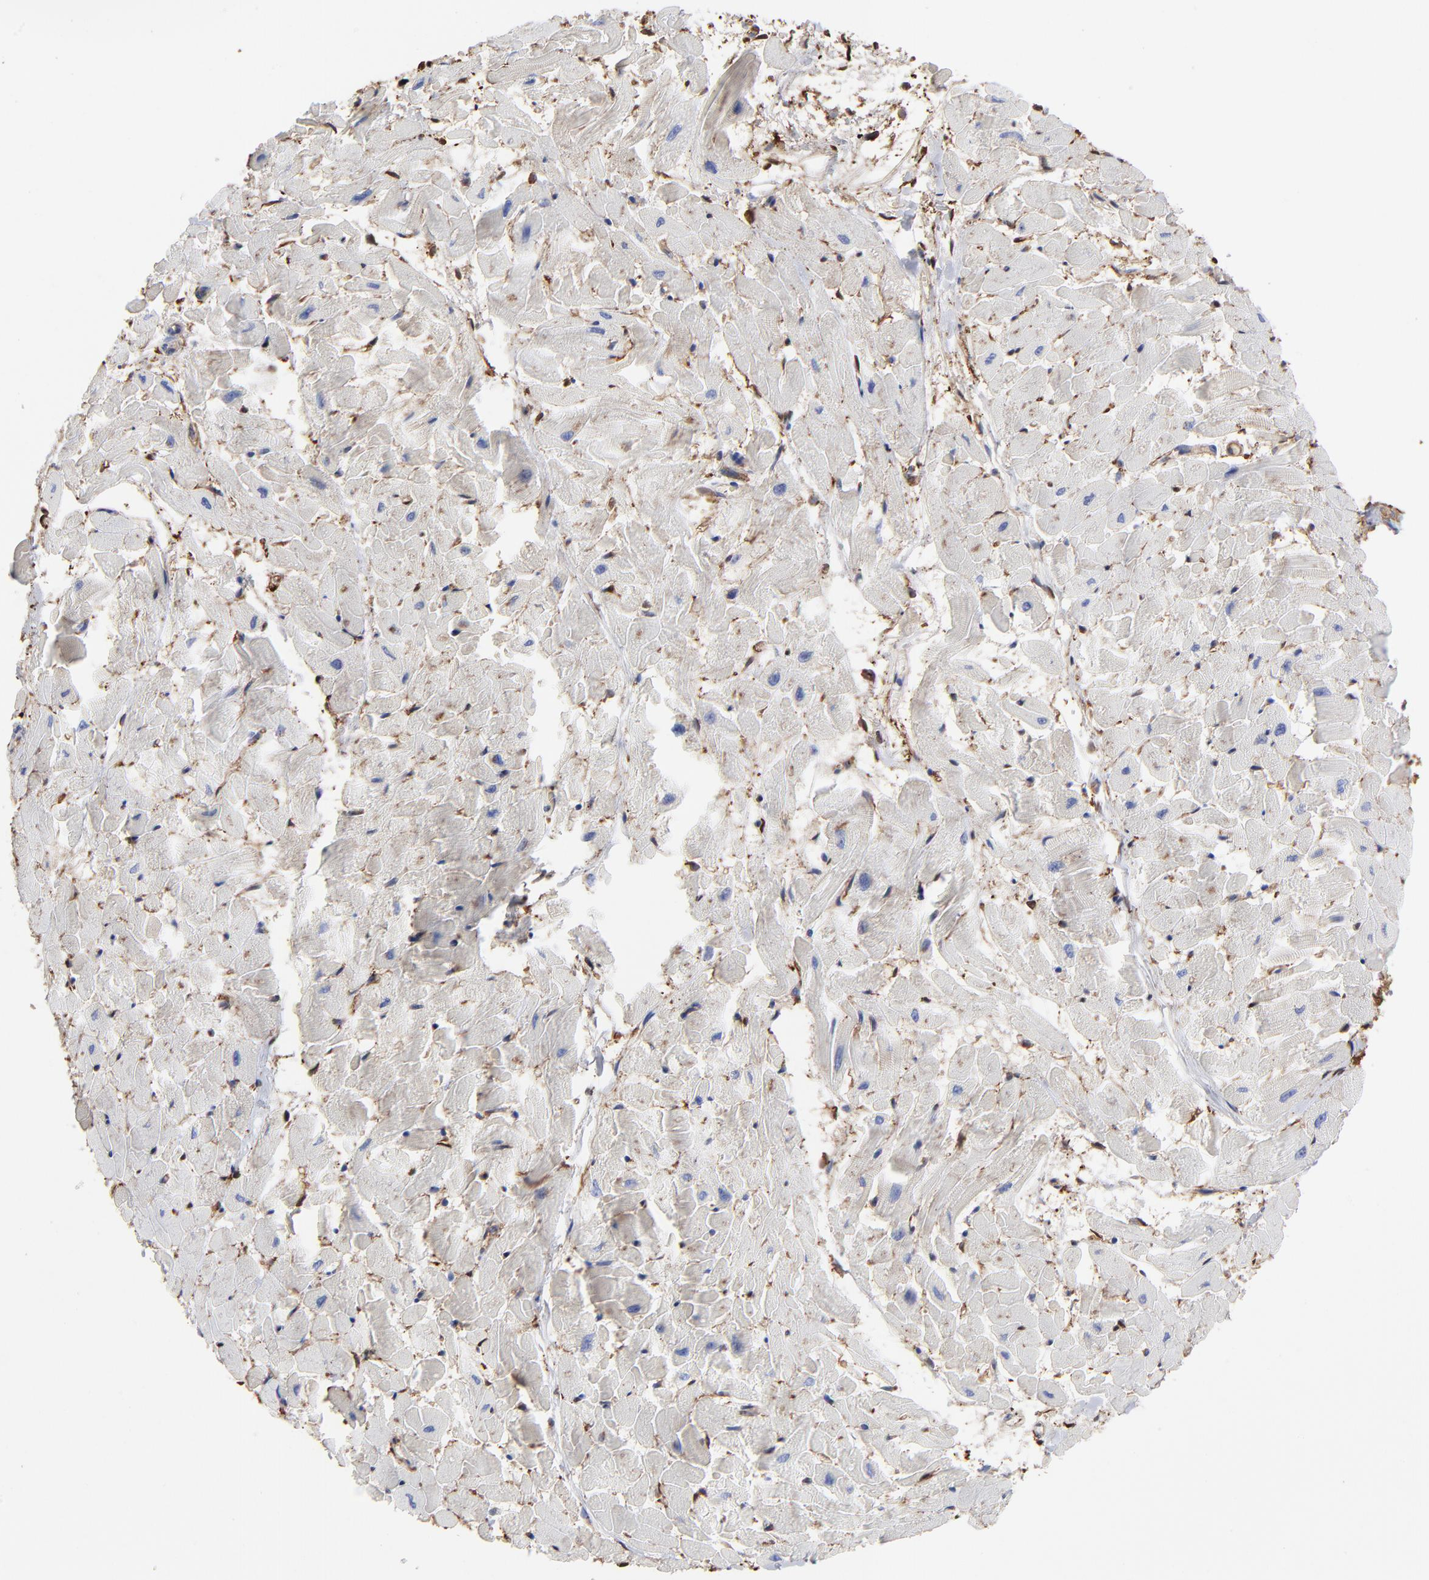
{"staining": {"intensity": "negative", "quantity": "none", "location": "none"}, "tissue": "heart muscle", "cell_type": "Cardiomyocytes", "image_type": "normal", "snomed": [{"axis": "morphology", "description": "Normal tissue, NOS"}, {"axis": "topography", "description": "Heart"}], "caption": "This photomicrograph is of normal heart muscle stained with immunohistochemistry (IHC) to label a protein in brown with the nuclei are counter-stained blue. There is no expression in cardiomyocytes.", "gene": "CILP", "patient": {"sex": "female", "age": 19}}